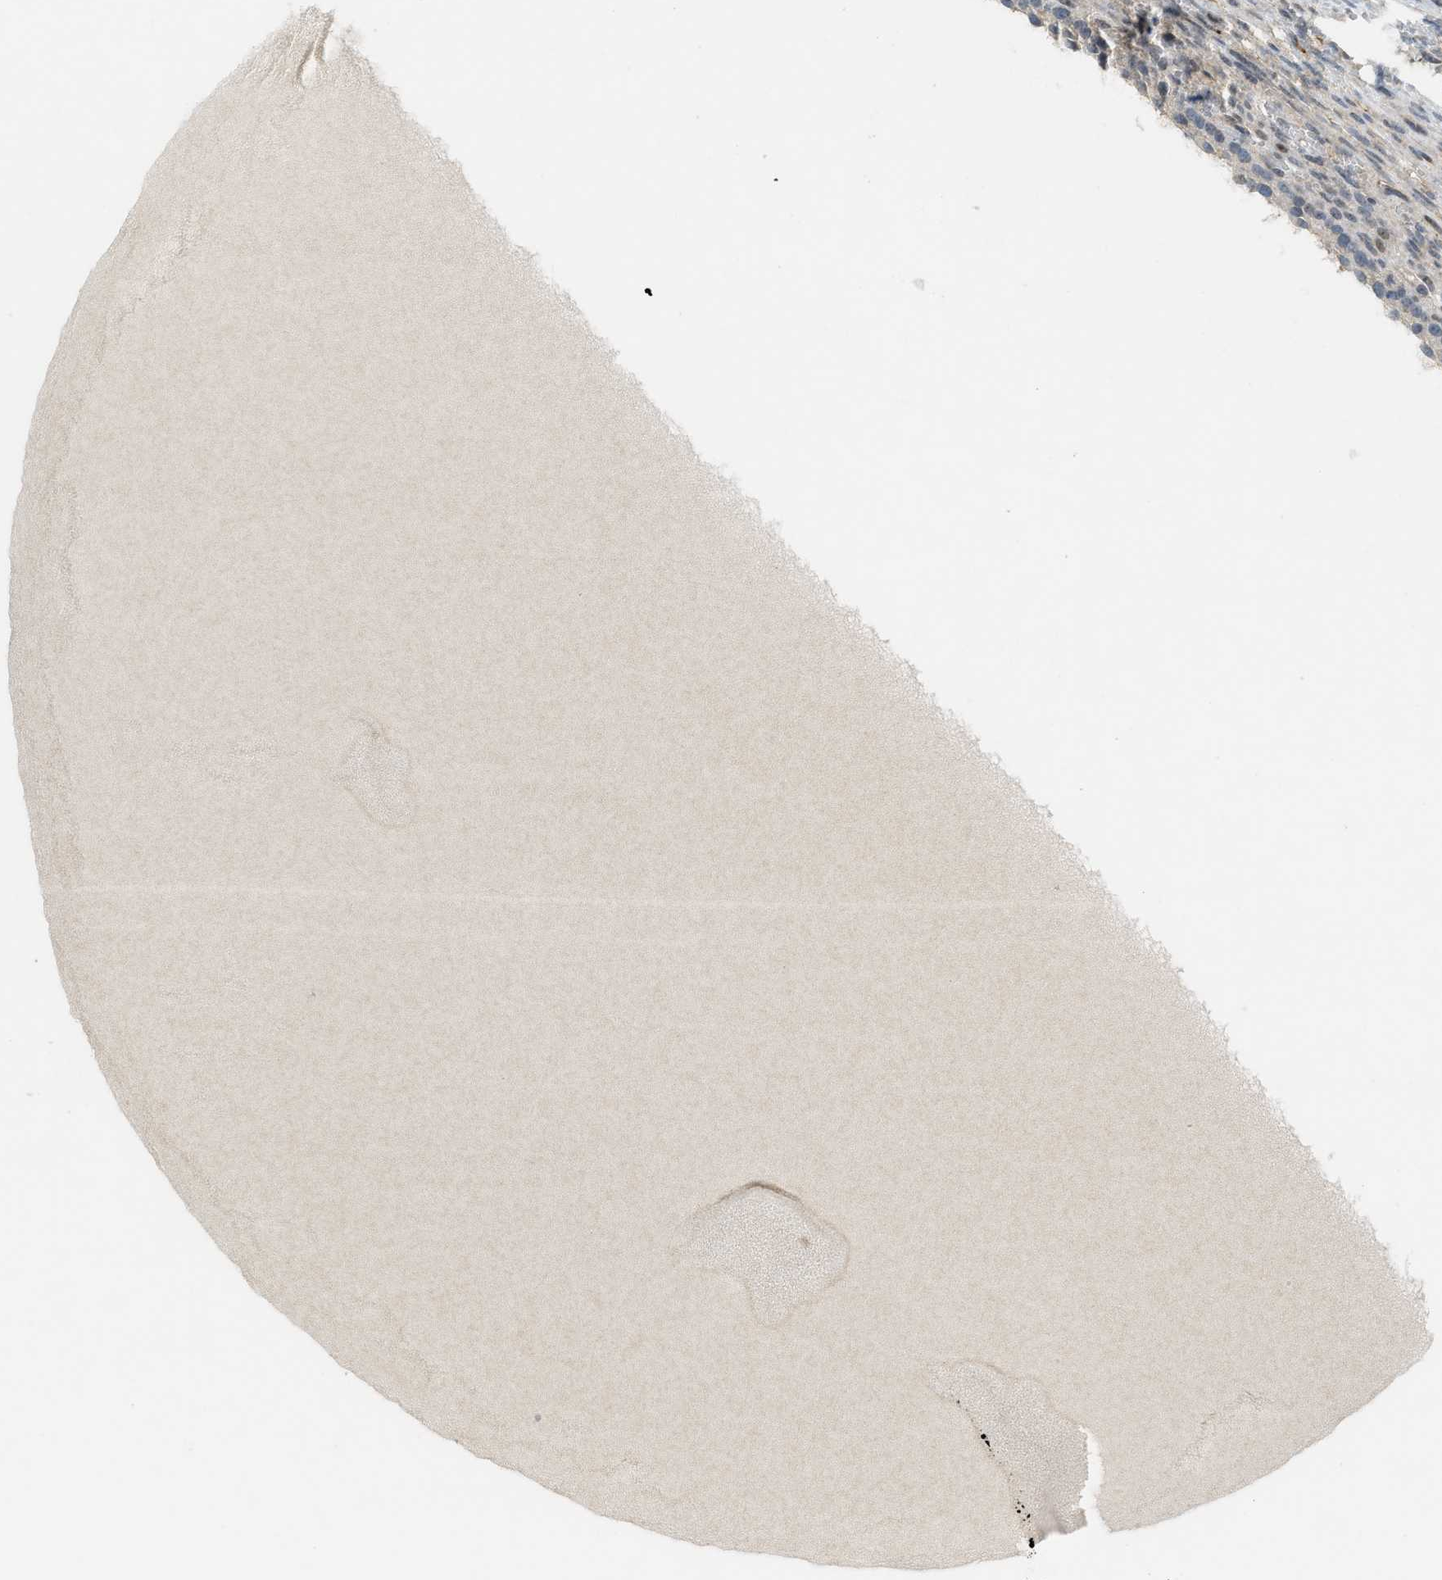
{"staining": {"intensity": "moderate", "quantity": "<25%", "location": "nuclear"}, "tissue": "ovary", "cell_type": "Ovarian stroma cells", "image_type": "normal", "snomed": [{"axis": "morphology", "description": "Normal tissue, NOS"}, {"axis": "topography", "description": "Ovary"}], "caption": "Human ovary stained with a brown dye shows moderate nuclear positive positivity in approximately <25% of ovarian stroma cells.", "gene": "ING1", "patient": {"sex": "female", "age": 33}}